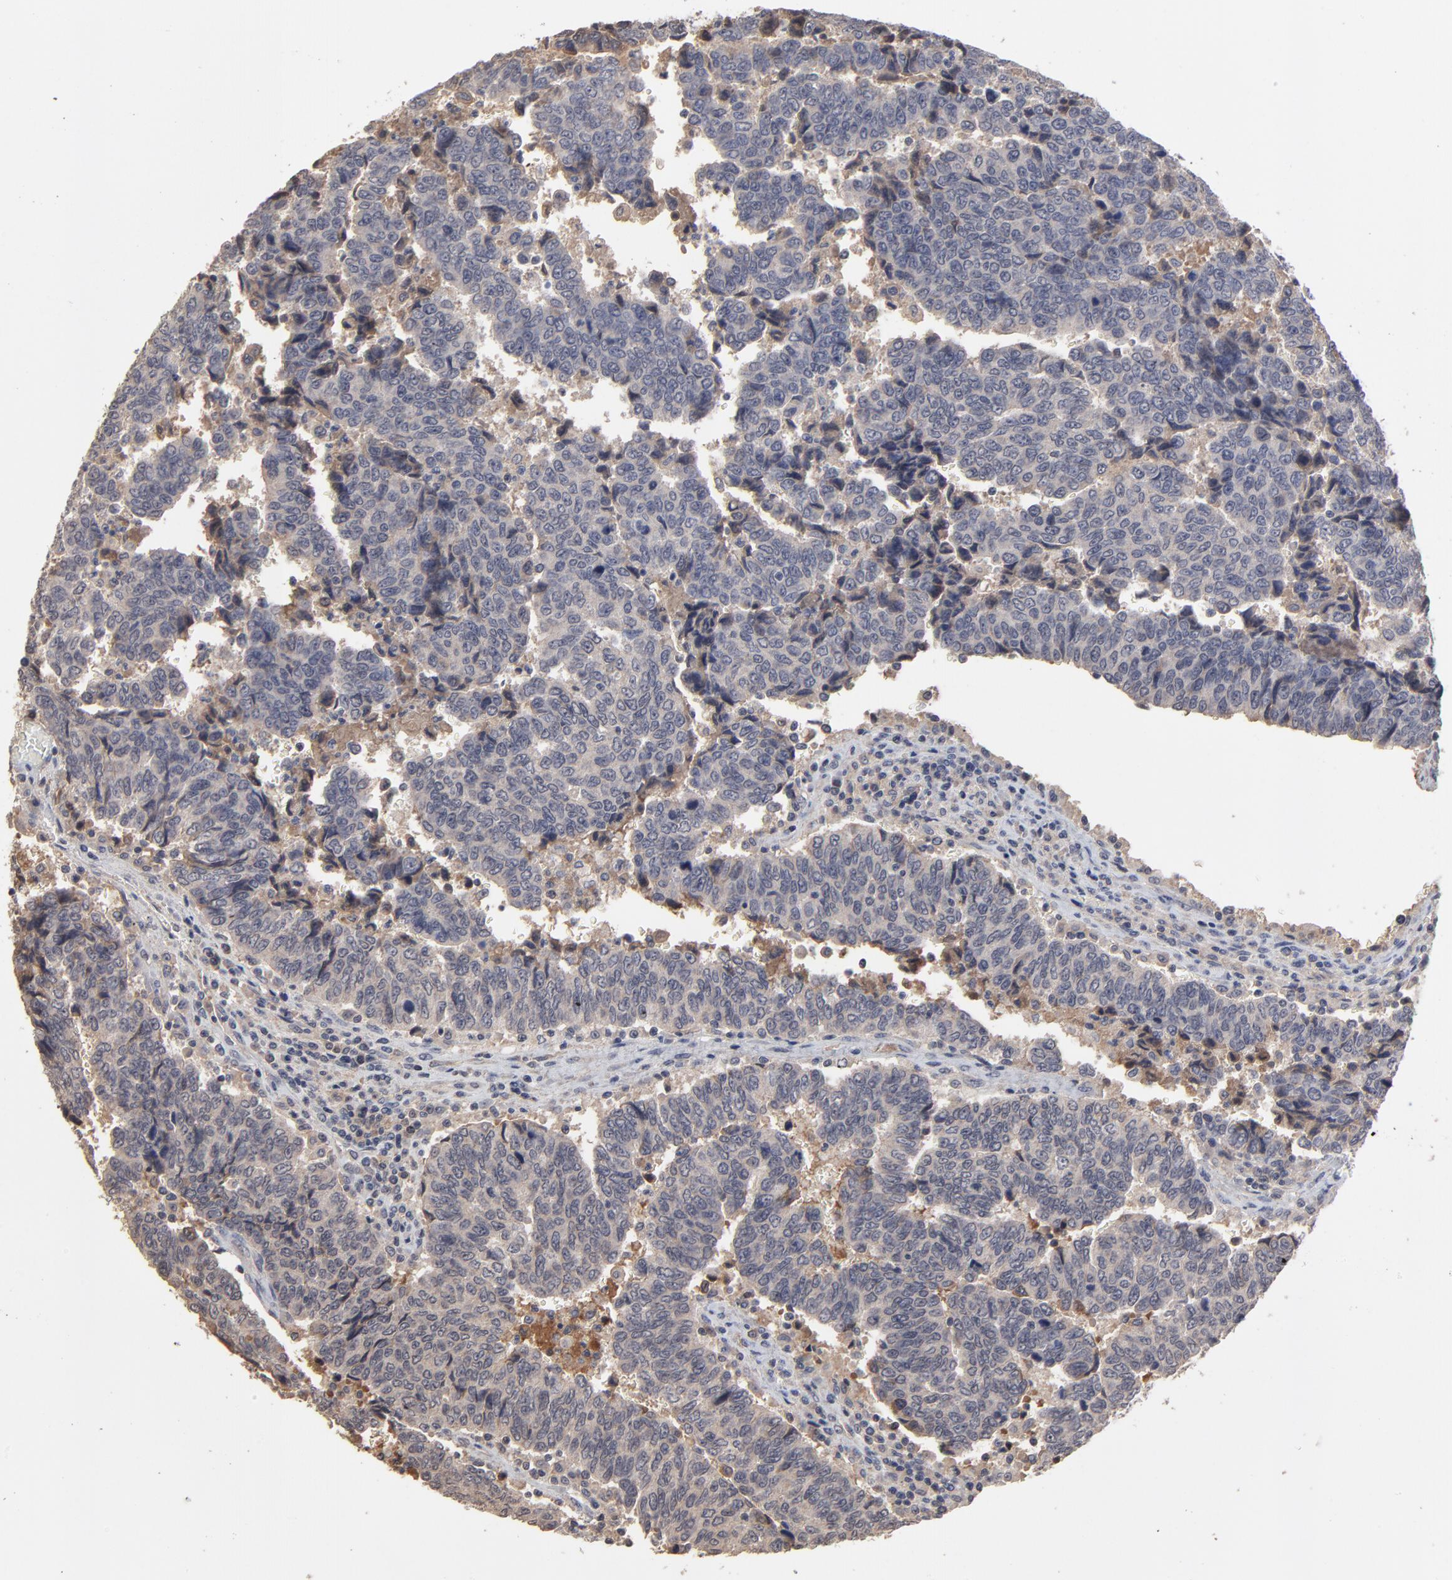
{"staining": {"intensity": "weak", "quantity": ">75%", "location": "cytoplasmic/membranous"}, "tissue": "urothelial cancer", "cell_type": "Tumor cells", "image_type": "cancer", "snomed": [{"axis": "morphology", "description": "Urothelial carcinoma, High grade"}, {"axis": "topography", "description": "Urinary bladder"}], "caption": "A brown stain highlights weak cytoplasmic/membranous expression of a protein in human urothelial carcinoma (high-grade) tumor cells.", "gene": "VPREB3", "patient": {"sex": "male", "age": 86}}